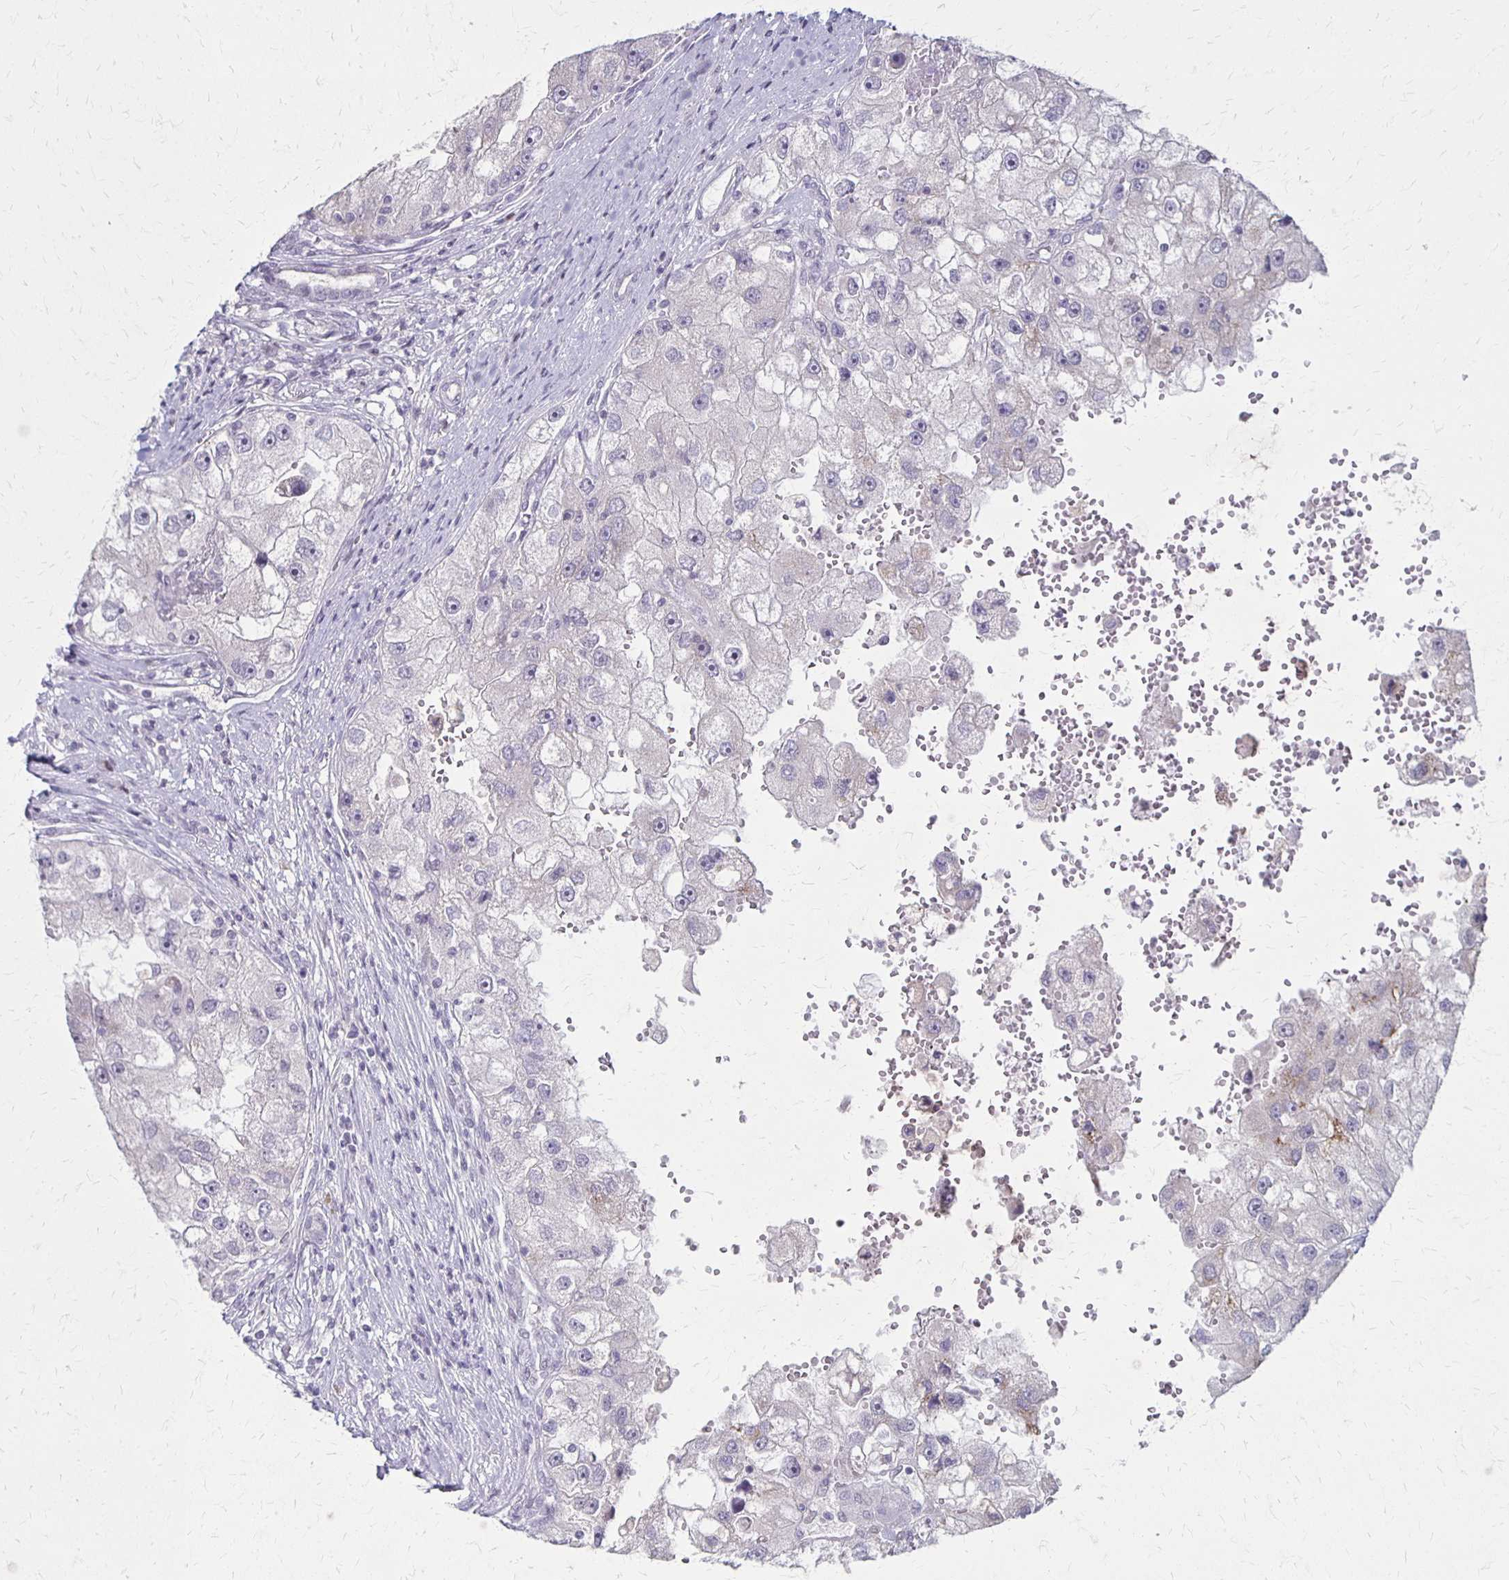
{"staining": {"intensity": "negative", "quantity": "none", "location": "none"}, "tissue": "renal cancer", "cell_type": "Tumor cells", "image_type": "cancer", "snomed": [{"axis": "morphology", "description": "Adenocarcinoma, NOS"}, {"axis": "topography", "description": "Kidney"}], "caption": "Image shows no protein expression in tumor cells of renal cancer (adenocarcinoma) tissue. (Immunohistochemistry, brightfield microscopy, high magnification).", "gene": "SLC35E2B", "patient": {"sex": "male", "age": 63}}